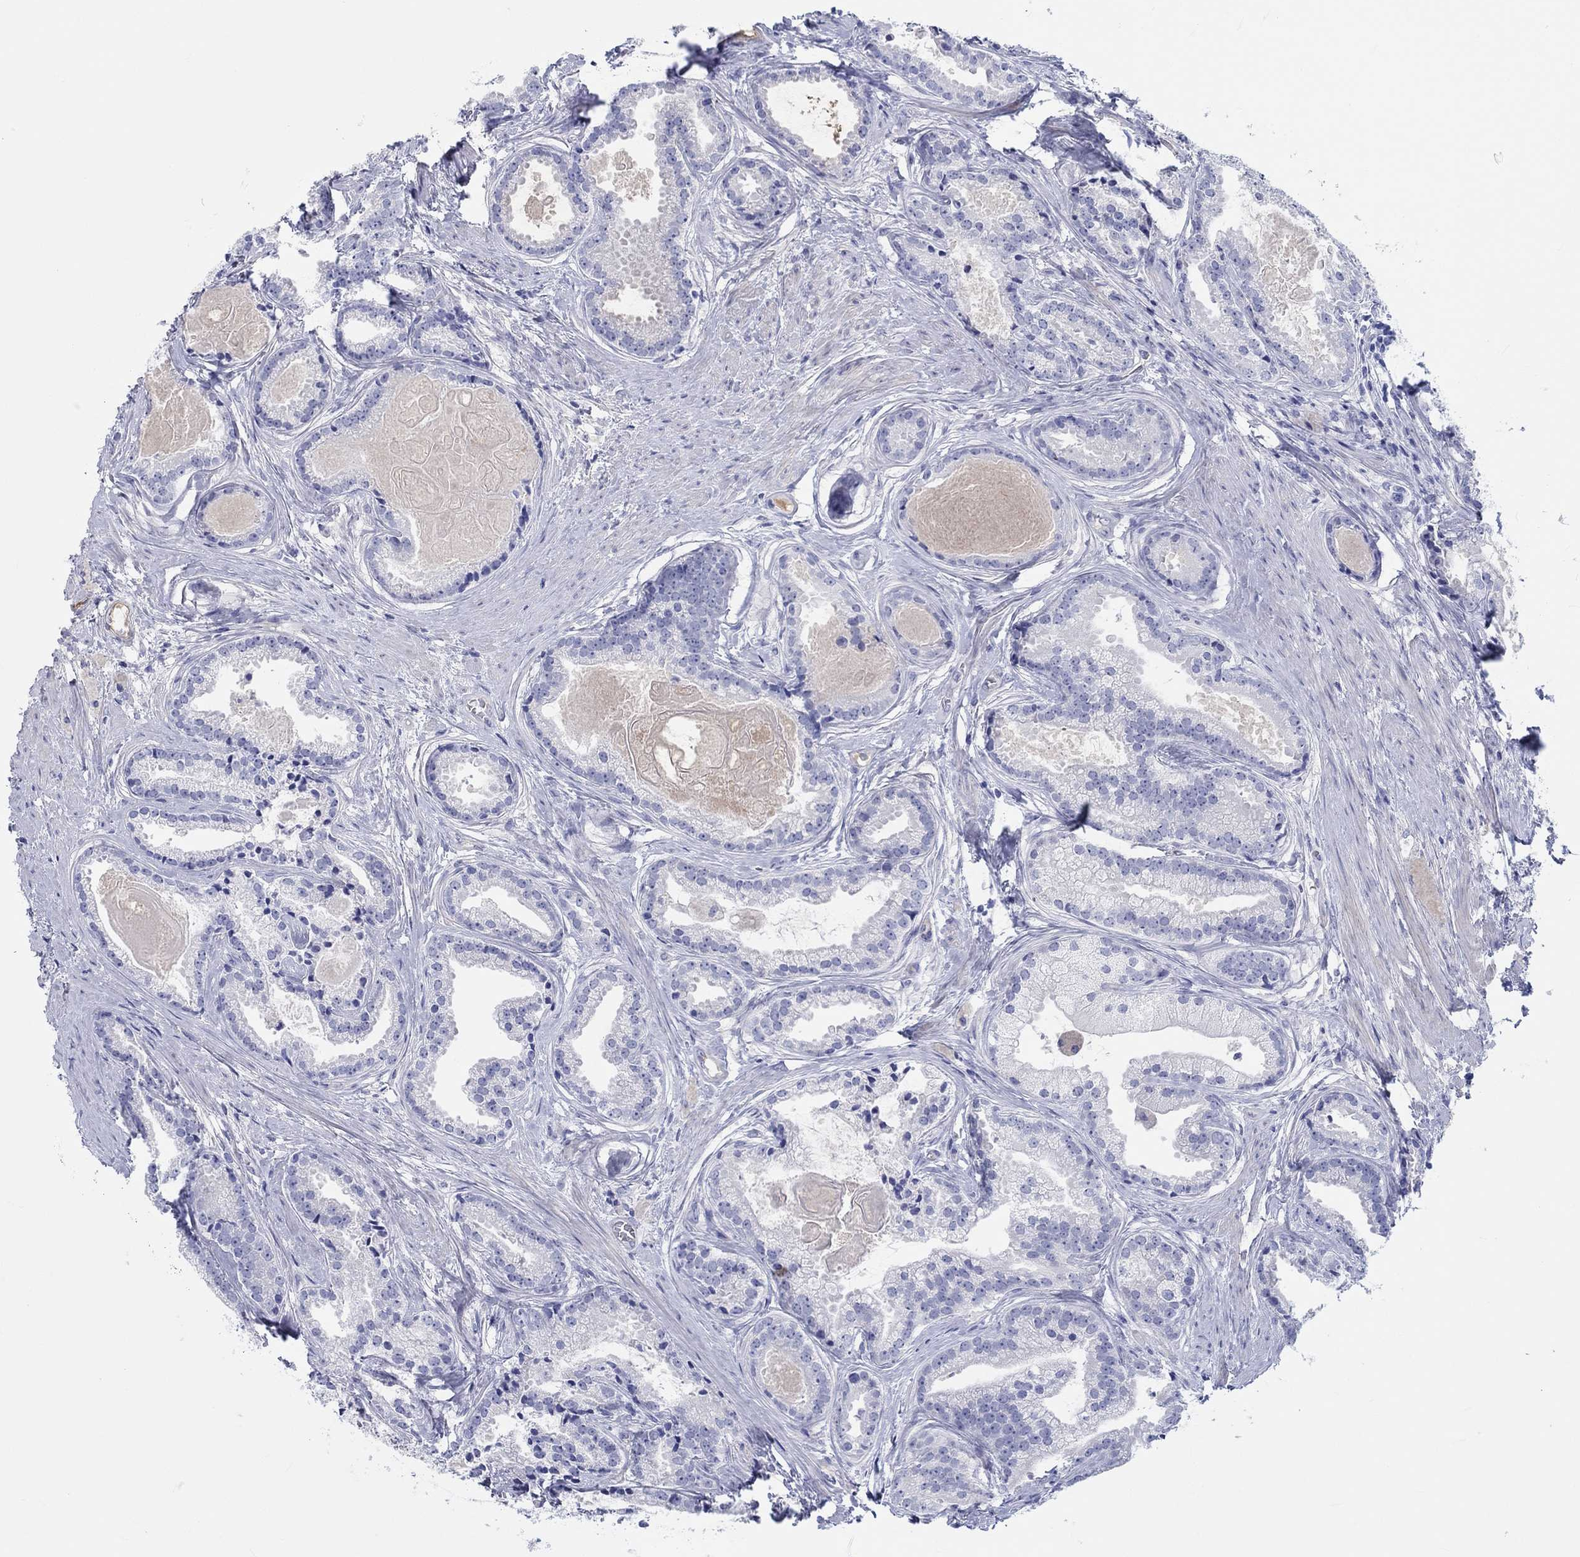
{"staining": {"intensity": "negative", "quantity": "none", "location": "none"}, "tissue": "prostate cancer", "cell_type": "Tumor cells", "image_type": "cancer", "snomed": [{"axis": "morphology", "description": "Adenocarcinoma, NOS"}, {"axis": "morphology", "description": "Adenocarcinoma, High grade"}, {"axis": "topography", "description": "Prostate"}], "caption": "This is an IHC photomicrograph of prostate adenocarcinoma. There is no staining in tumor cells.", "gene": "CDY2B", "patient": {"sex": "male", "age": 64}}